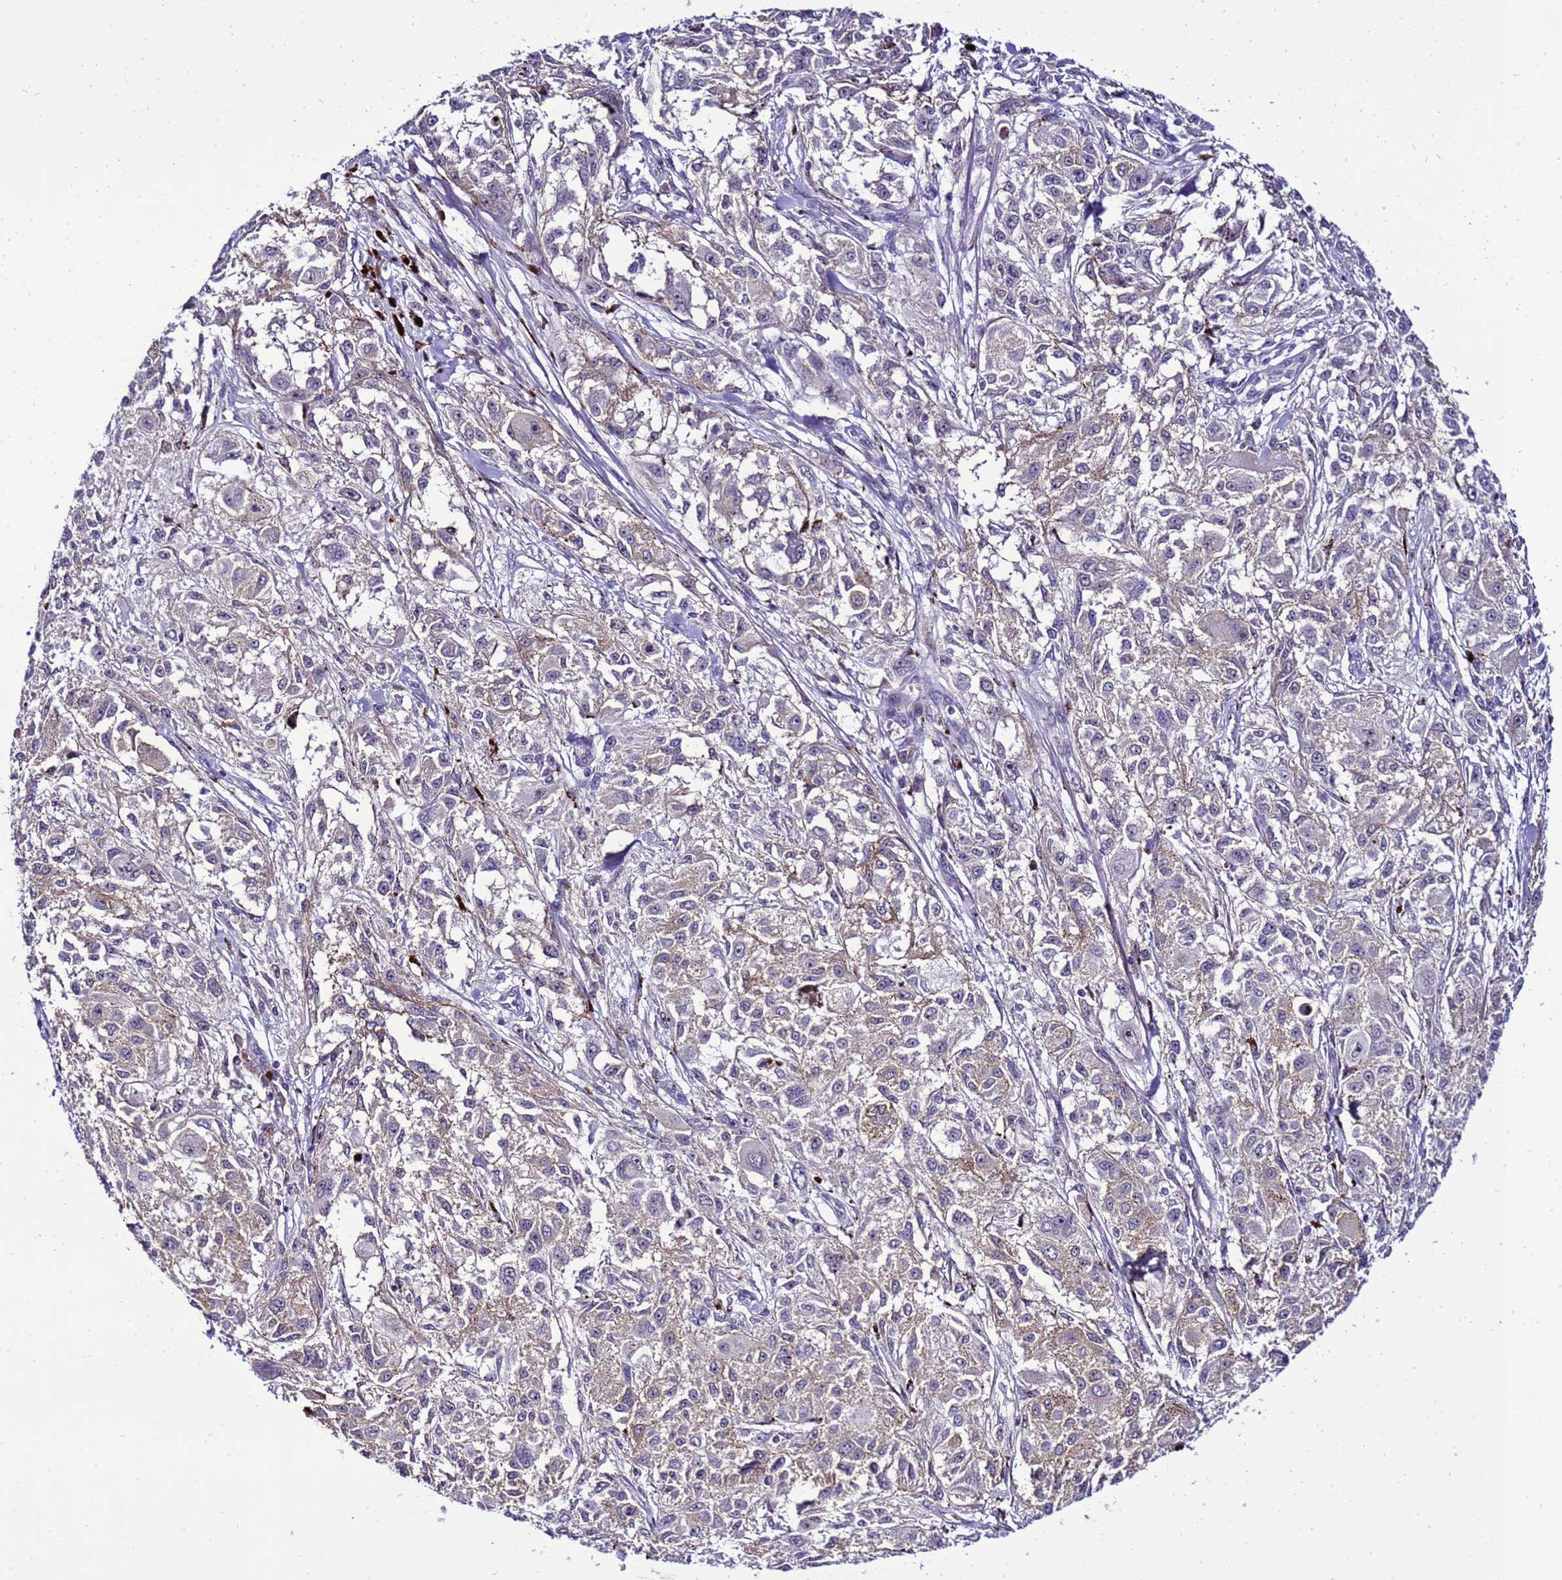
{"staining": {"intensity": "negative", "quantity": "none", "location": "none"}, "tissue": "melanoma", "cell_type": "Tumor cells", "image_type": "cancer", "snomed": [{"axis": "morphology", "description": "Necrosis, NOS"}, {"axis": "morphology", "description": "Malignant melanoma, NOS"}, {"axis": "topography", "description": "Skin"}], "caption": "The immunohistochemistry (IHC) histopathology image has no significant staining in tumor cells of malignant melanoma tissue.", "gene": "C19orf47", "patient": {"sex": "female", "age": 87}}